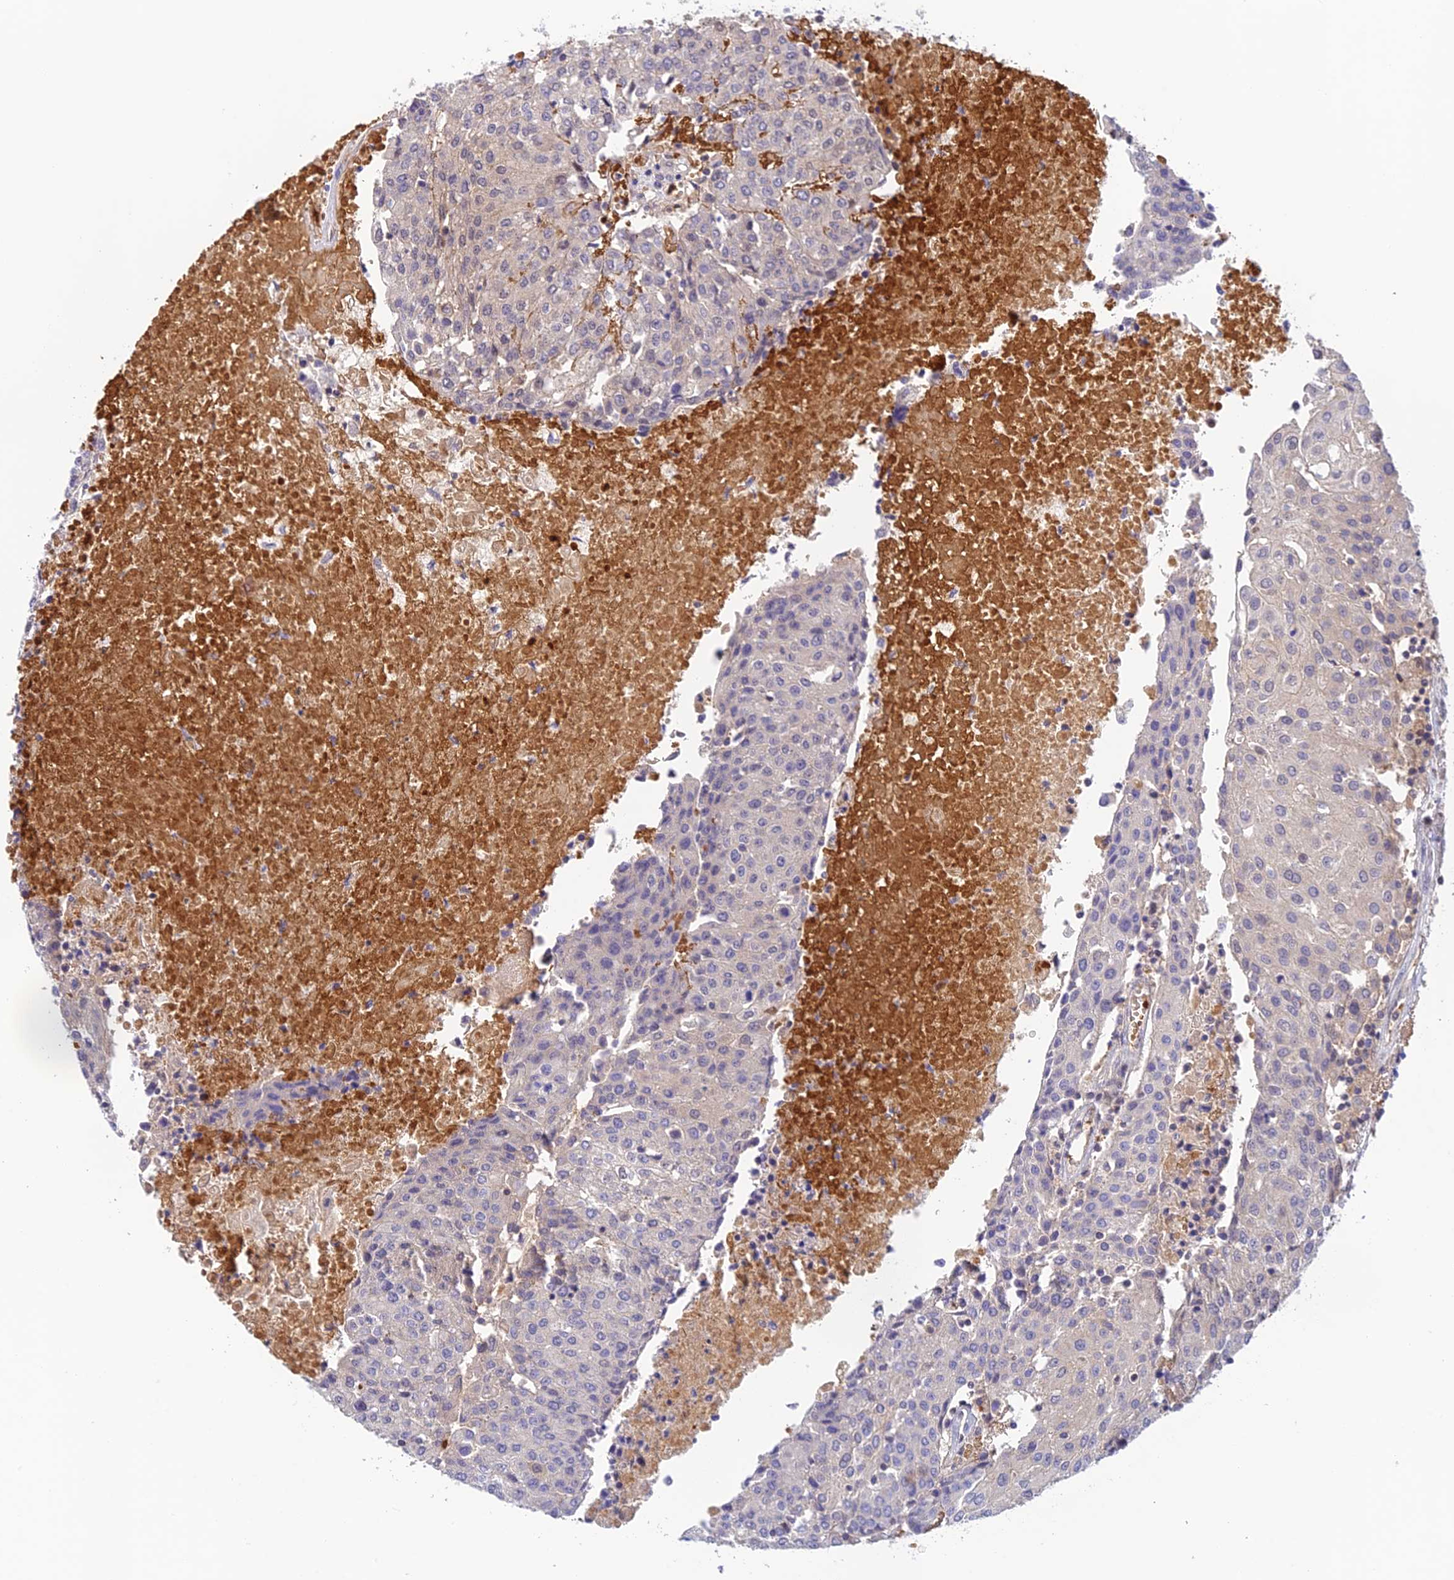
{"staining": {"intensity": "negative", "quantity": "none", "location": "none"}, "tissue": "urothelial cancer", "cell_type": "Tumor cells", "image_type": "cancer", "snomed": [{"axis": "morphology", "description": "Urothelial carcinoma, High grade"}, {"axis": "topography", "description": "Urinary bladder"}], "caption": "DAB immunohistochemical staining of high-grade urothelial carcinoma demonstrates no significant staining in tumor cells.", "gene": "HDHD2", "patient": {"sex": "female", "age": 85}}